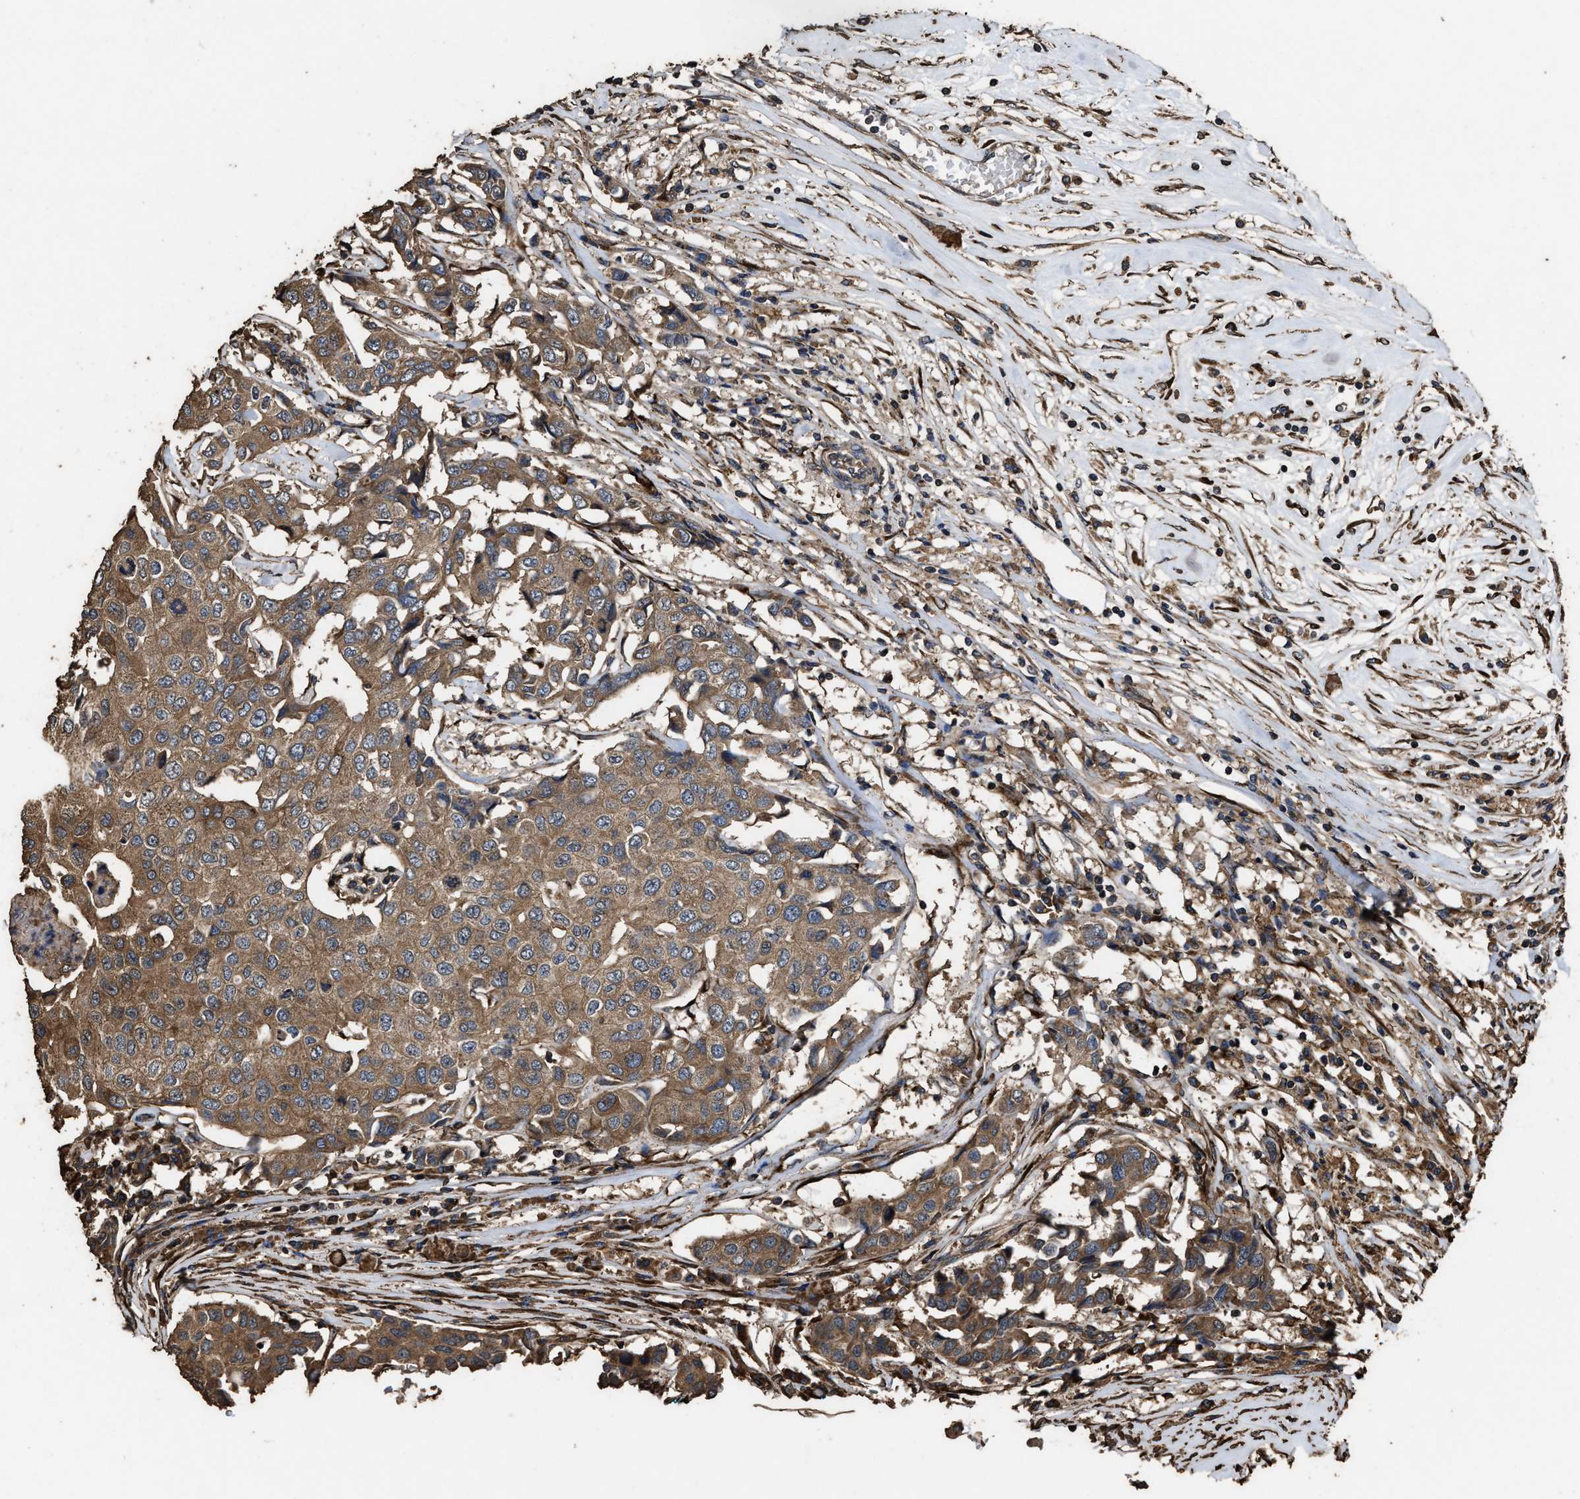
{"staining": {"intensity": "moderate", "quantity": ">75%", "location": "cytoplasmic/membranous"}, "tissue": "breast cancer", "cell_type": "Tumor cells", "image_type": "cancer", "snomed": [{"axis": "morphology", "description": "Duct carcinoma"}, {"axis": "topography", "description": "Breast"}], "caption": "The image shows immunohistochemical staining of invasive ductal carcinoma (breast). There is moderate cytoplasmic/membranous expression is seen in about >75% of tumor cells.", "gene": "ZMYND19", "patient": {"sex": "female", "age": 80}}